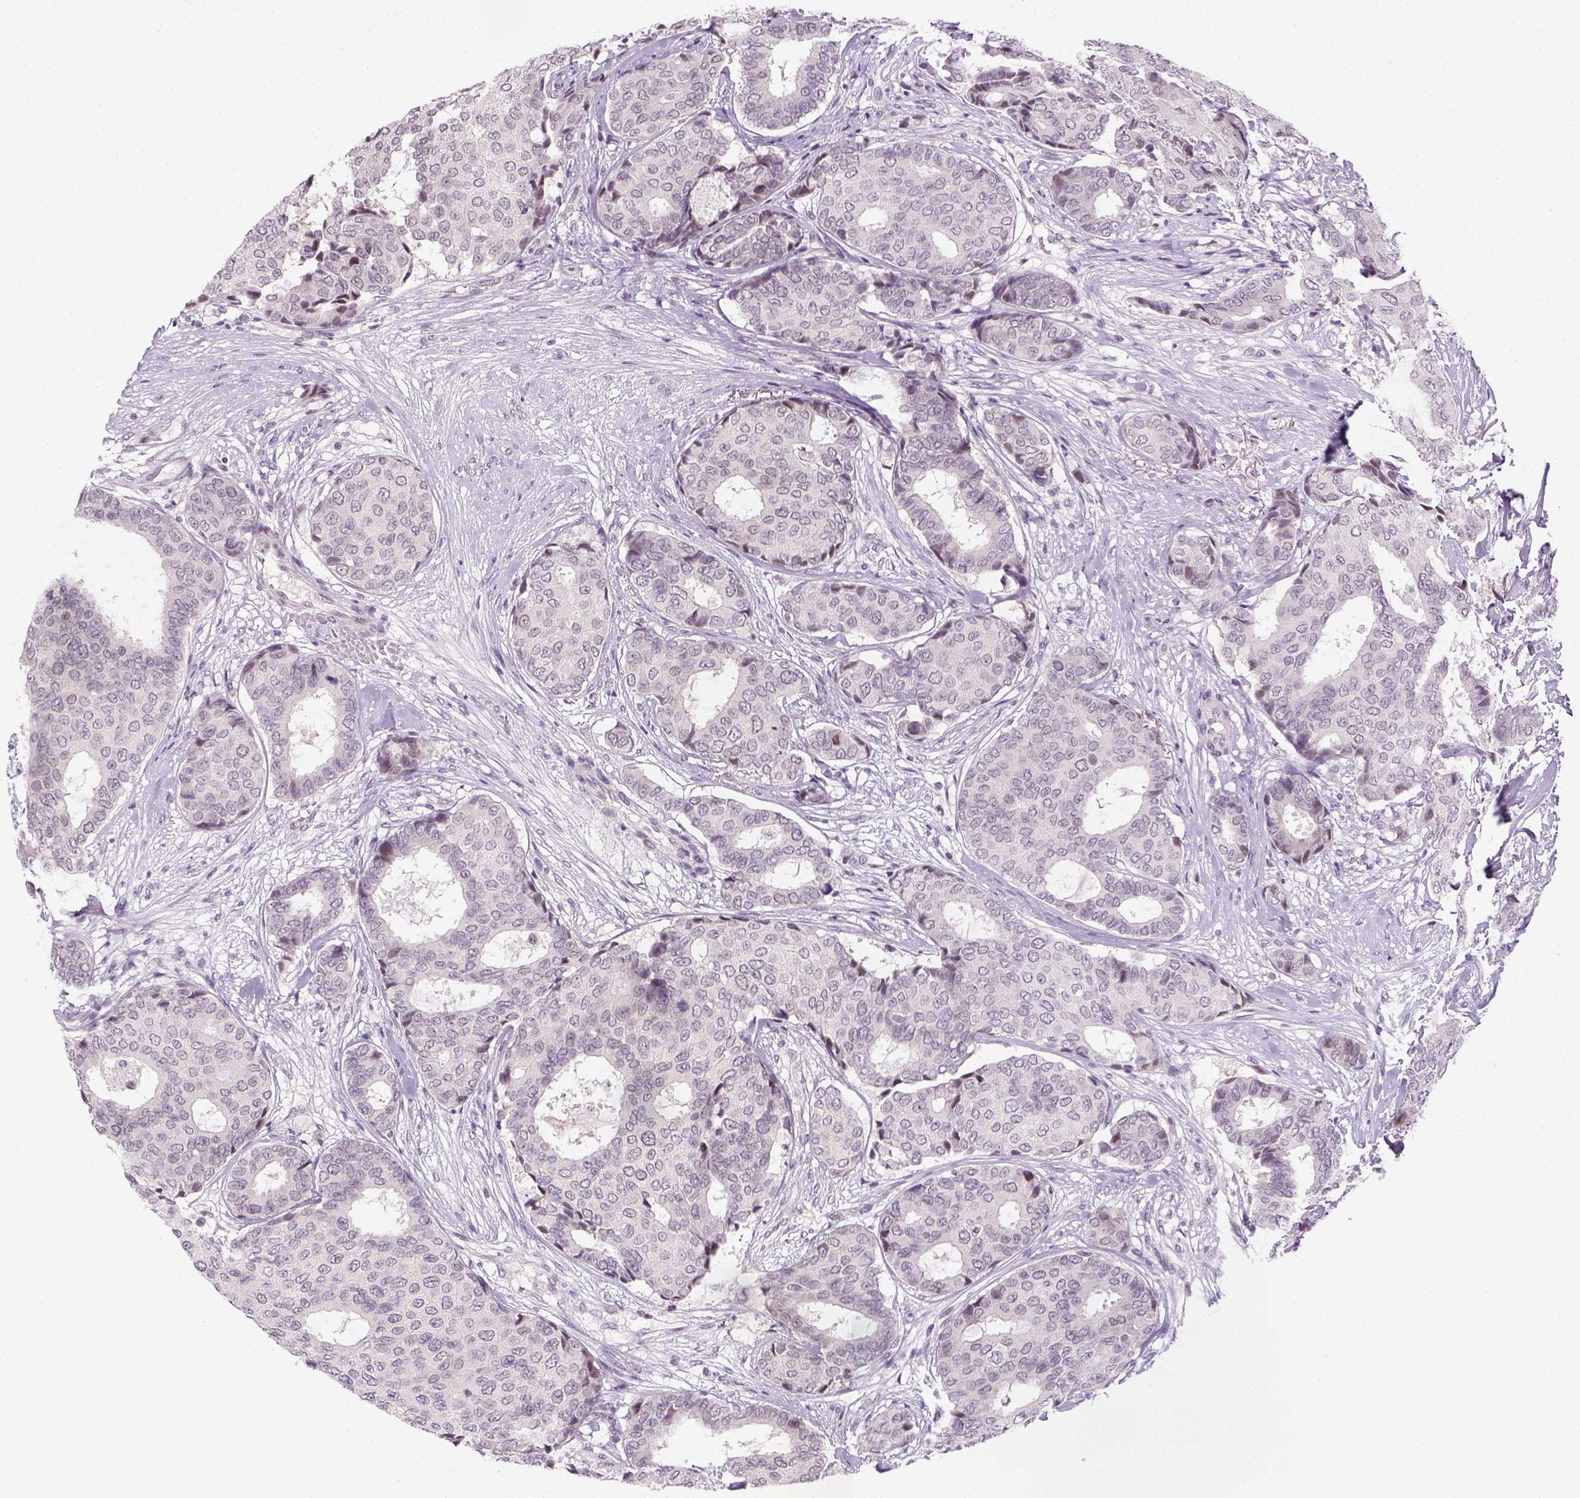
{"staining": {"intensity": "negative", "quantity": "none", "location": "none"}, "tissue": "breast cancer", "cell_type": "Tumor cells", "image_type": "cancer", "snomed": [{"axis": "morphology", "description": "Duct carcinoma"}, {"axis": "topography", "description": "Breast"}], "caption": "Breast cancer was stained to show a protein in brown. There is no significant positivity in tumor cells.", "gene": "MAGEB3", "patient": {"sex": "female", "age": 75}}